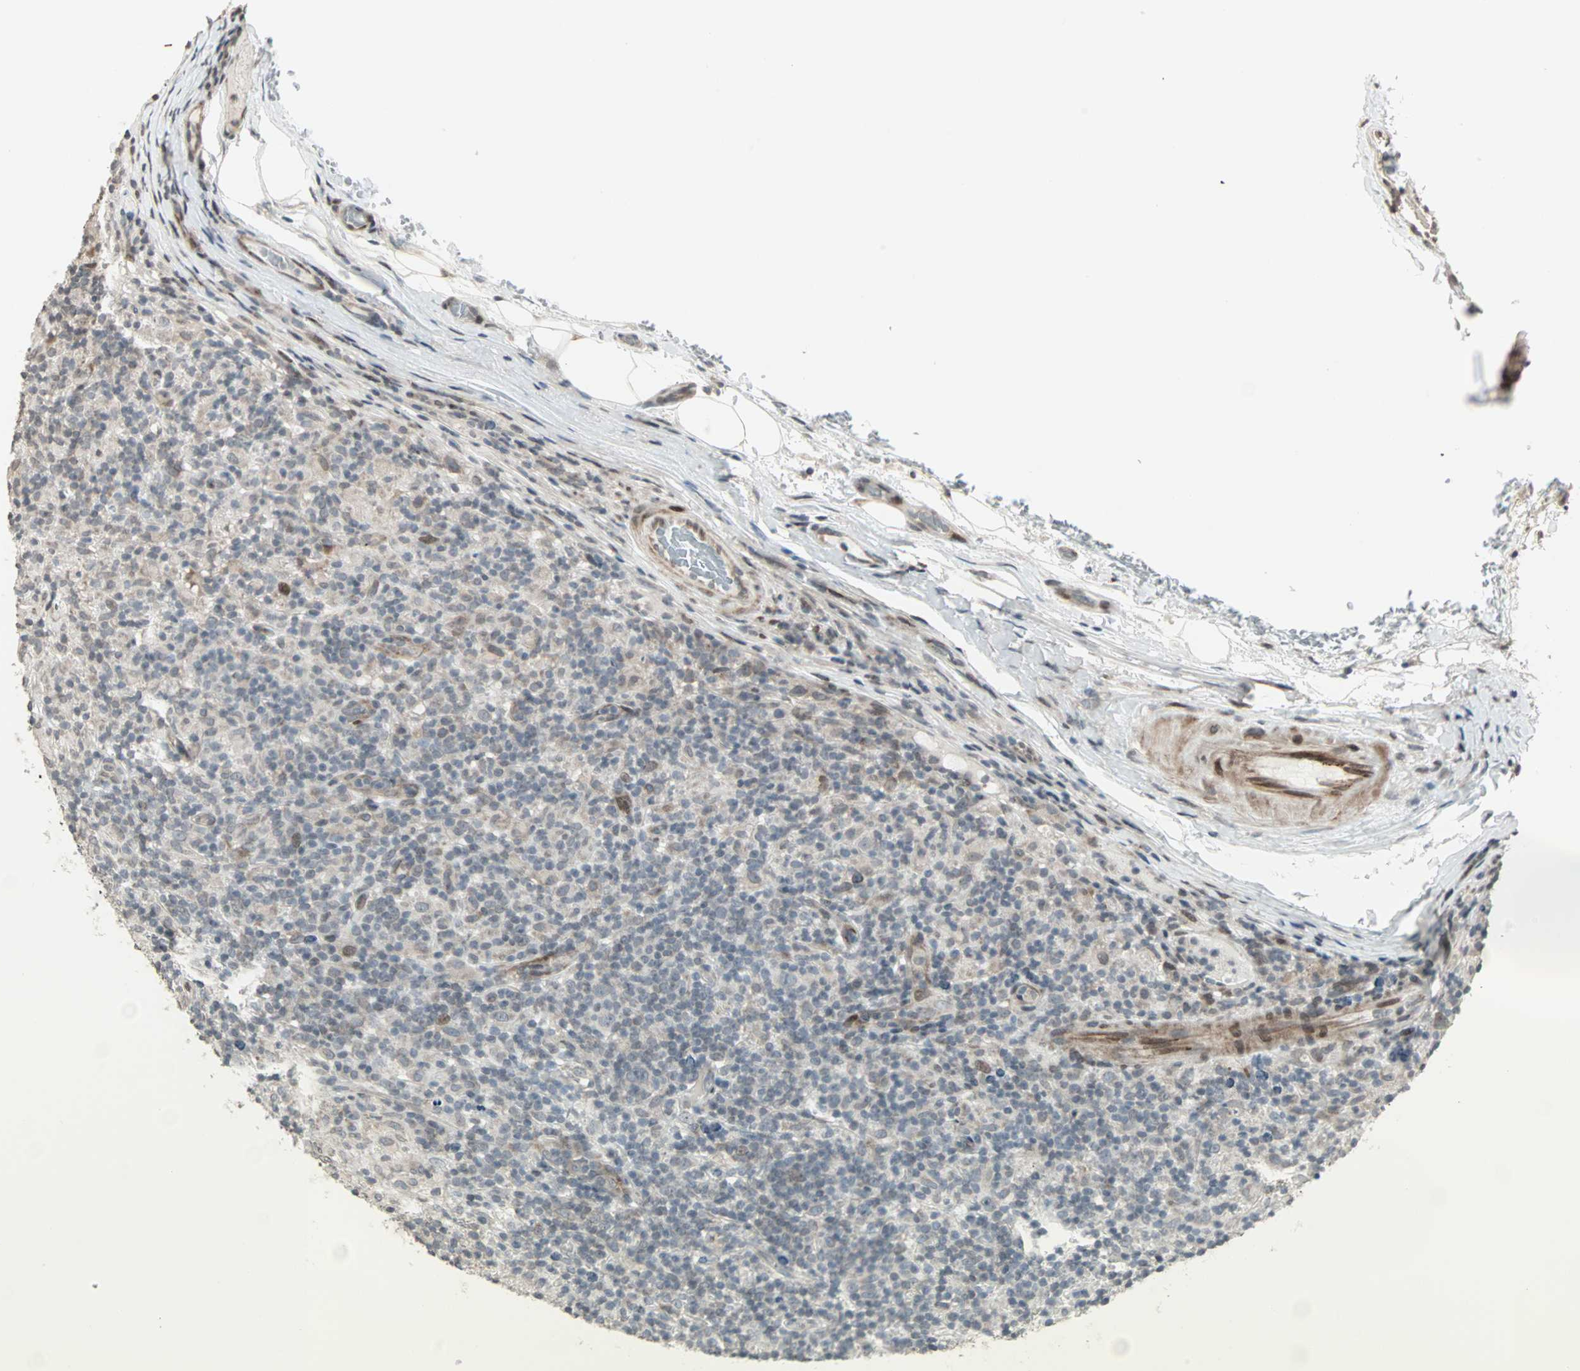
{"staining": {"intensity": "negative", "quantity": "none", "location": "none"}, "tissue": "lymphoma", "cell_type": "Tumor cells", "image_type": "cancer", "snomed": [{"axis": "morphology", "description": "Hodgkin's disease, NOS"}, {"axis": "topography", "description": "Lymph node"}], "caption": "Immunohistochemical staining of human lymphoma reveals no significant positivity in tumor cells.", "gene": "CBLC", "patient": {"sex": "male", "age": 70}}